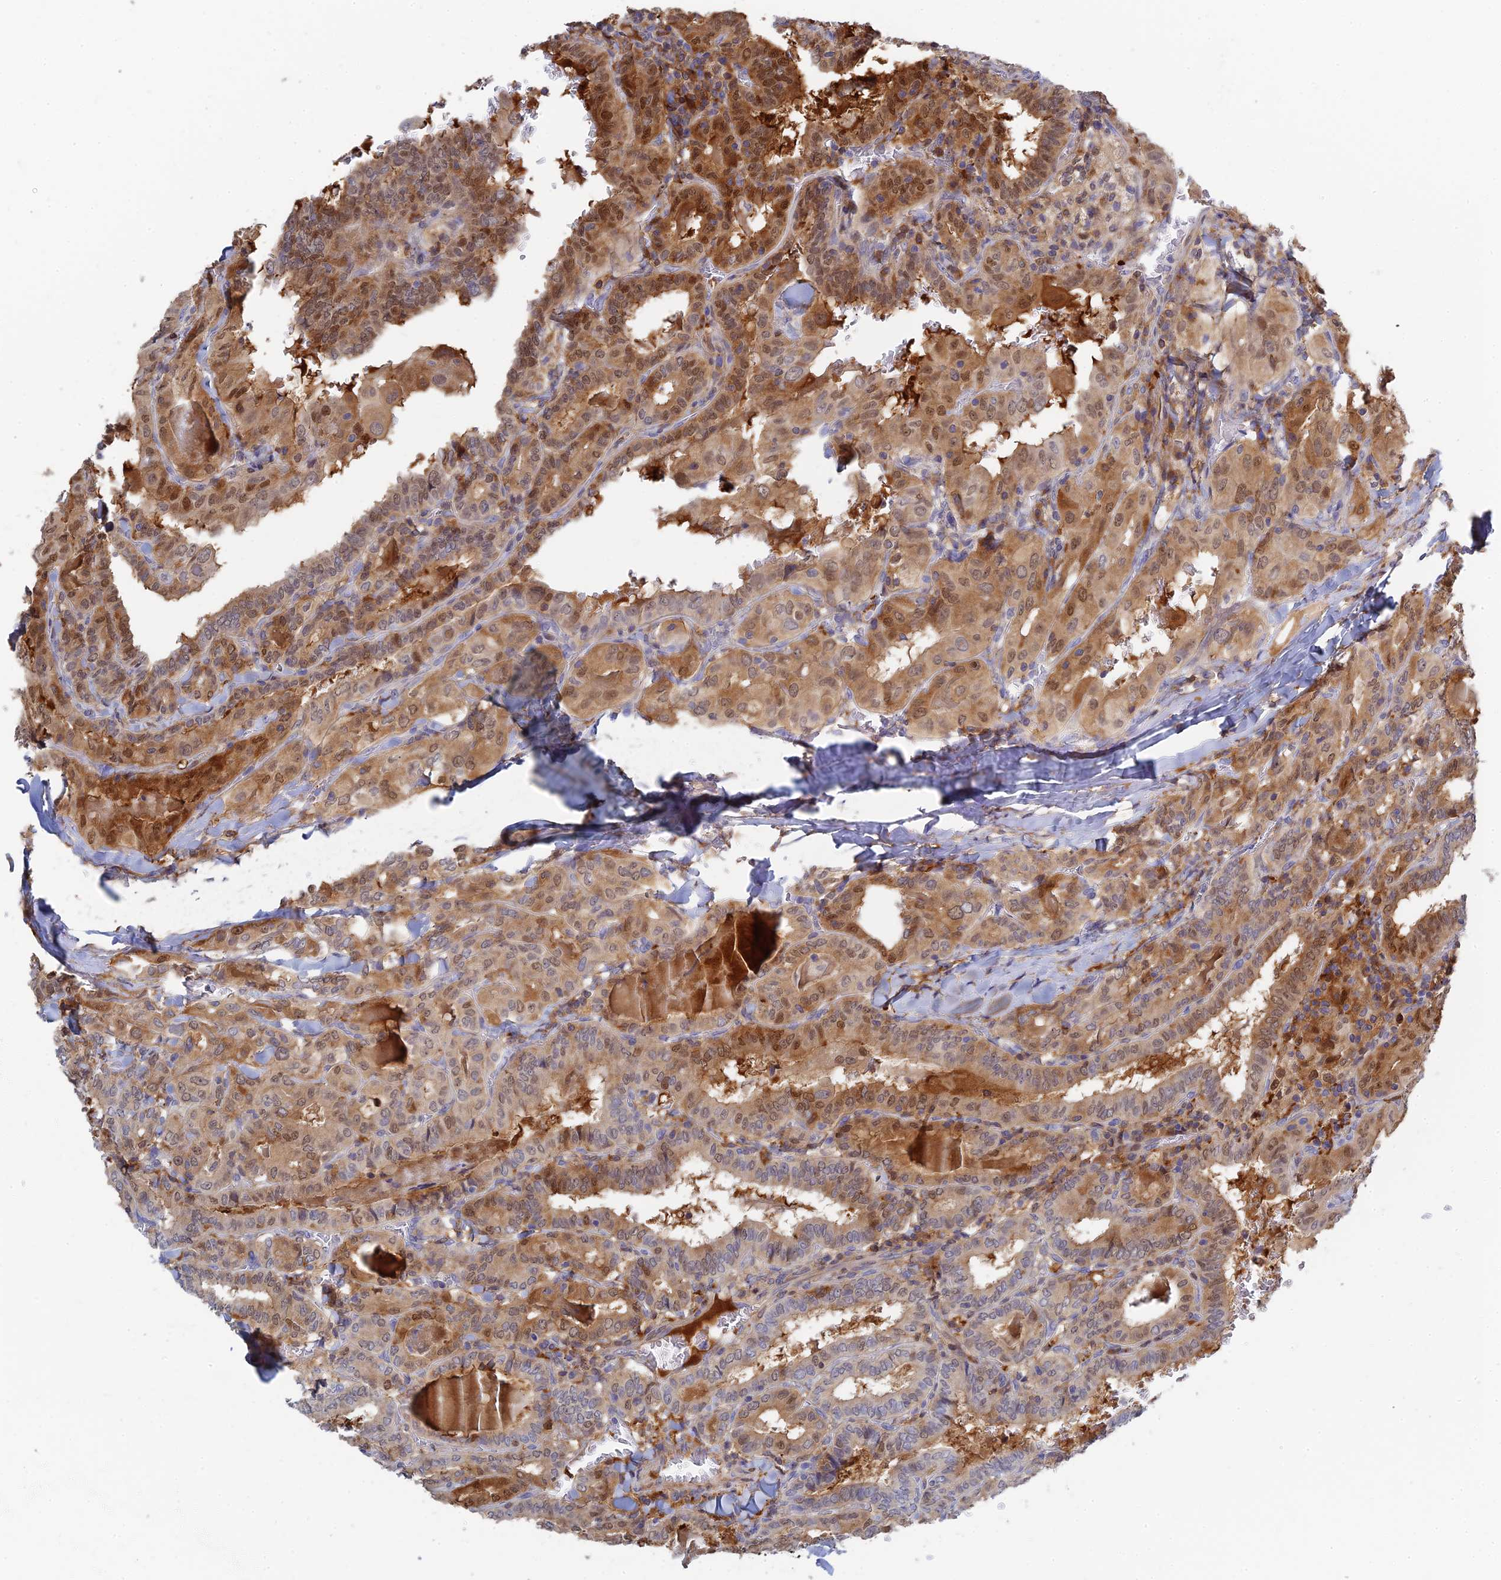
{"staining": {"intensity": "moderate", "quantity": ">75%", "location": "cytoplasmic/membranous,nuclear"}, "tissue": "thyroid cancer", "cell_type": "Tumor cells", "image_type": "cancer", "snomed": [{"axis": "morphology", "description": "Papillary adenocarcinoma, NOS"}, {"axis": "topography", "description": "Thyroid gland"}], "caption": "Protein staining exhibits moderate cytoplasmic/membranous and nuclear positivity in approximately >75% of tumor cells in thyroid cancer (papillary adenocarcinoma).", "gene": "SPATA5L1", "patient": {"sex": "female", "age": 72}}